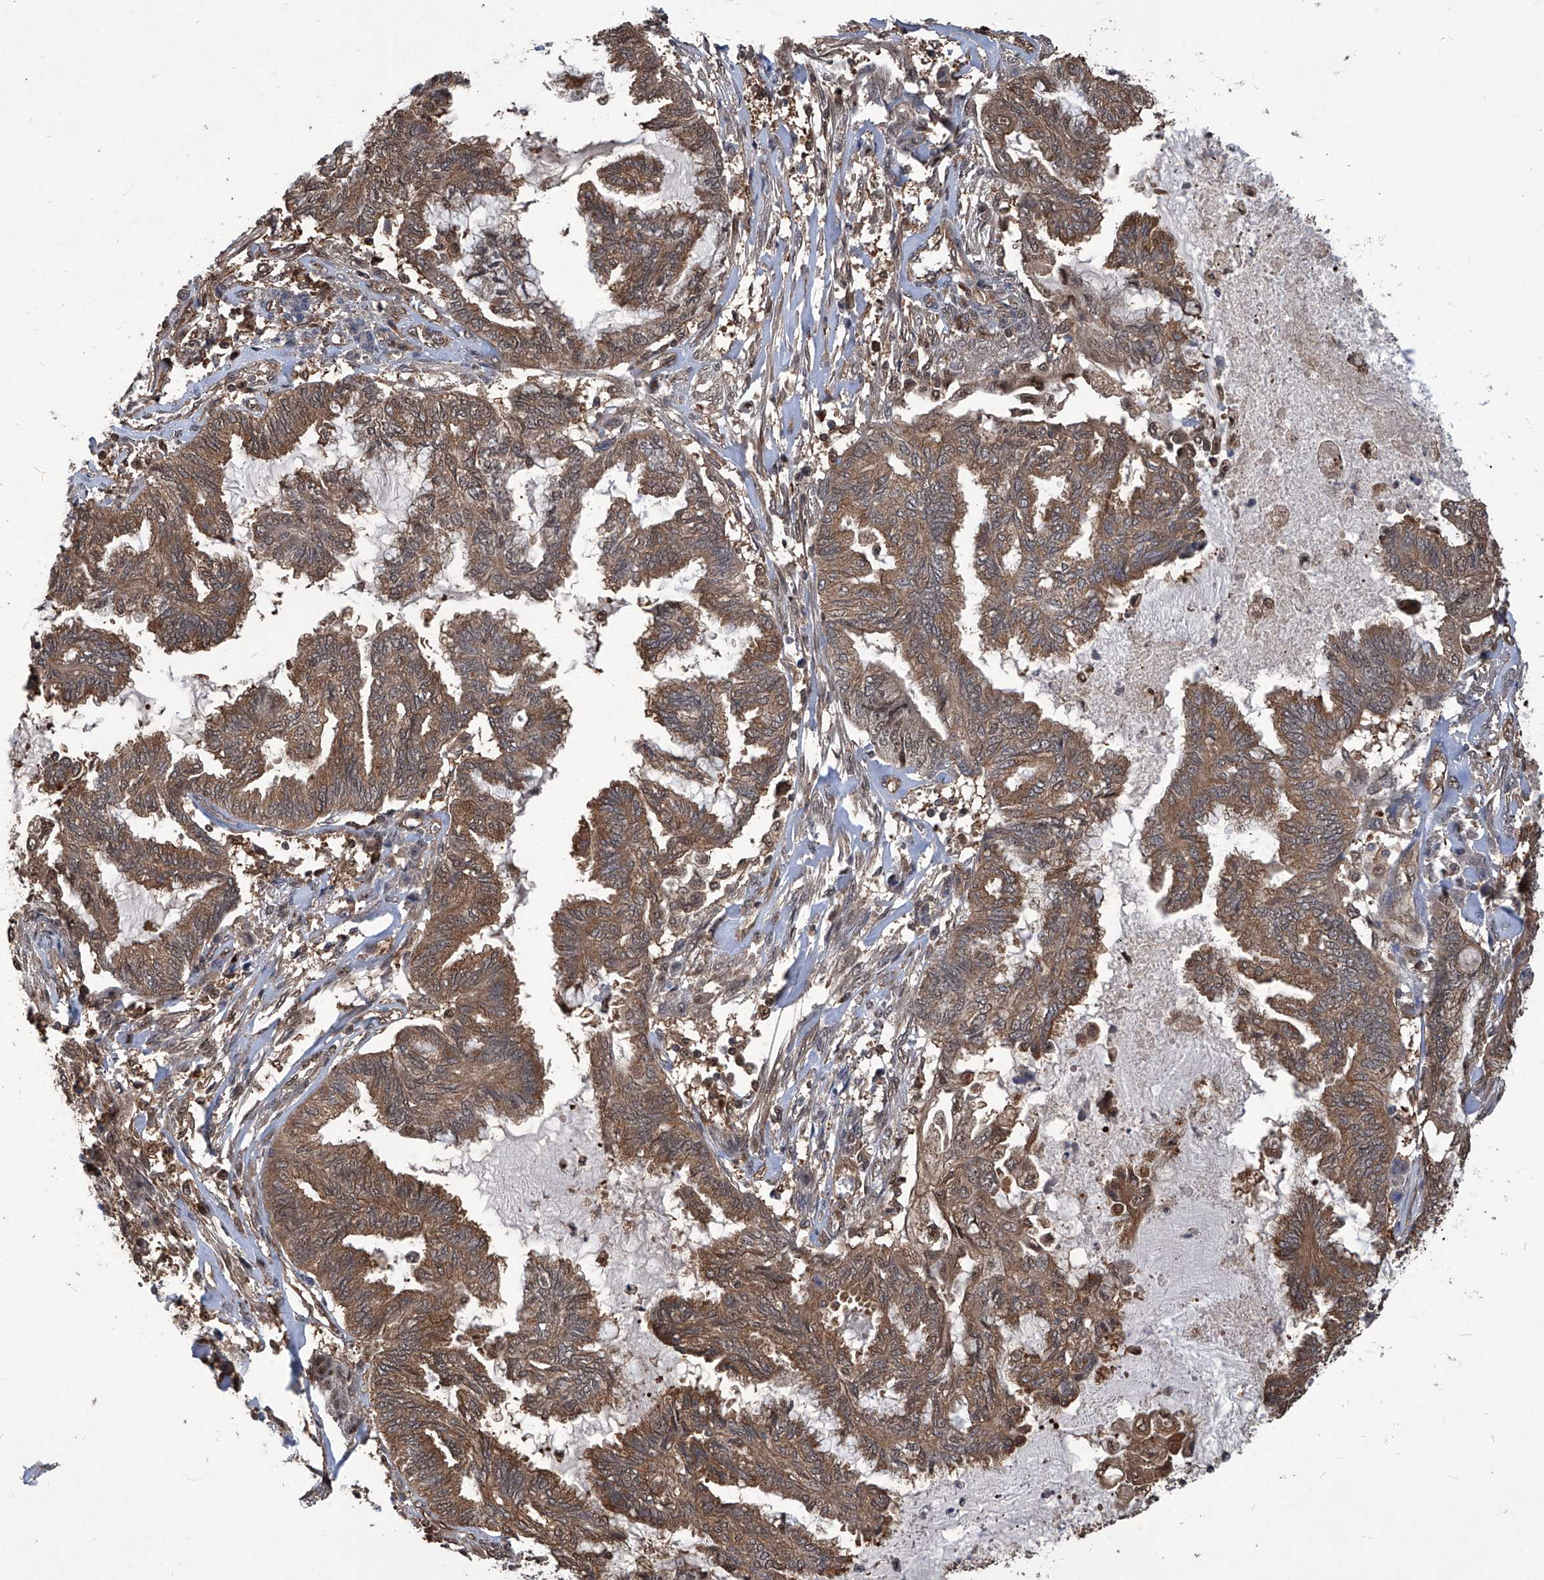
{"staining": {"intensity": "moderate", "quantity": ">75%", "location": "cytoplasmic/membranous"}, "tissue": "endometrial cancer", "cell_type": "Tumor cells", "image_type": "cancer", "snomed": [{"axis": "morphology", "description": "Adenocarcinoma, NOS"}, {"axis": "topography", "description": "Endometrium"}], "caption": "IHC (DAB) staining of human adenocarcinoma (endometrial) demonstrates moderate cytoplasmic/membranous protein positivity in about >75% of tumor cells. (DAB IHC, brown staining for protein, blue staining for nuclei).", "gene": "PSMB1", "patient": {"sex": "female", "age": 86}}